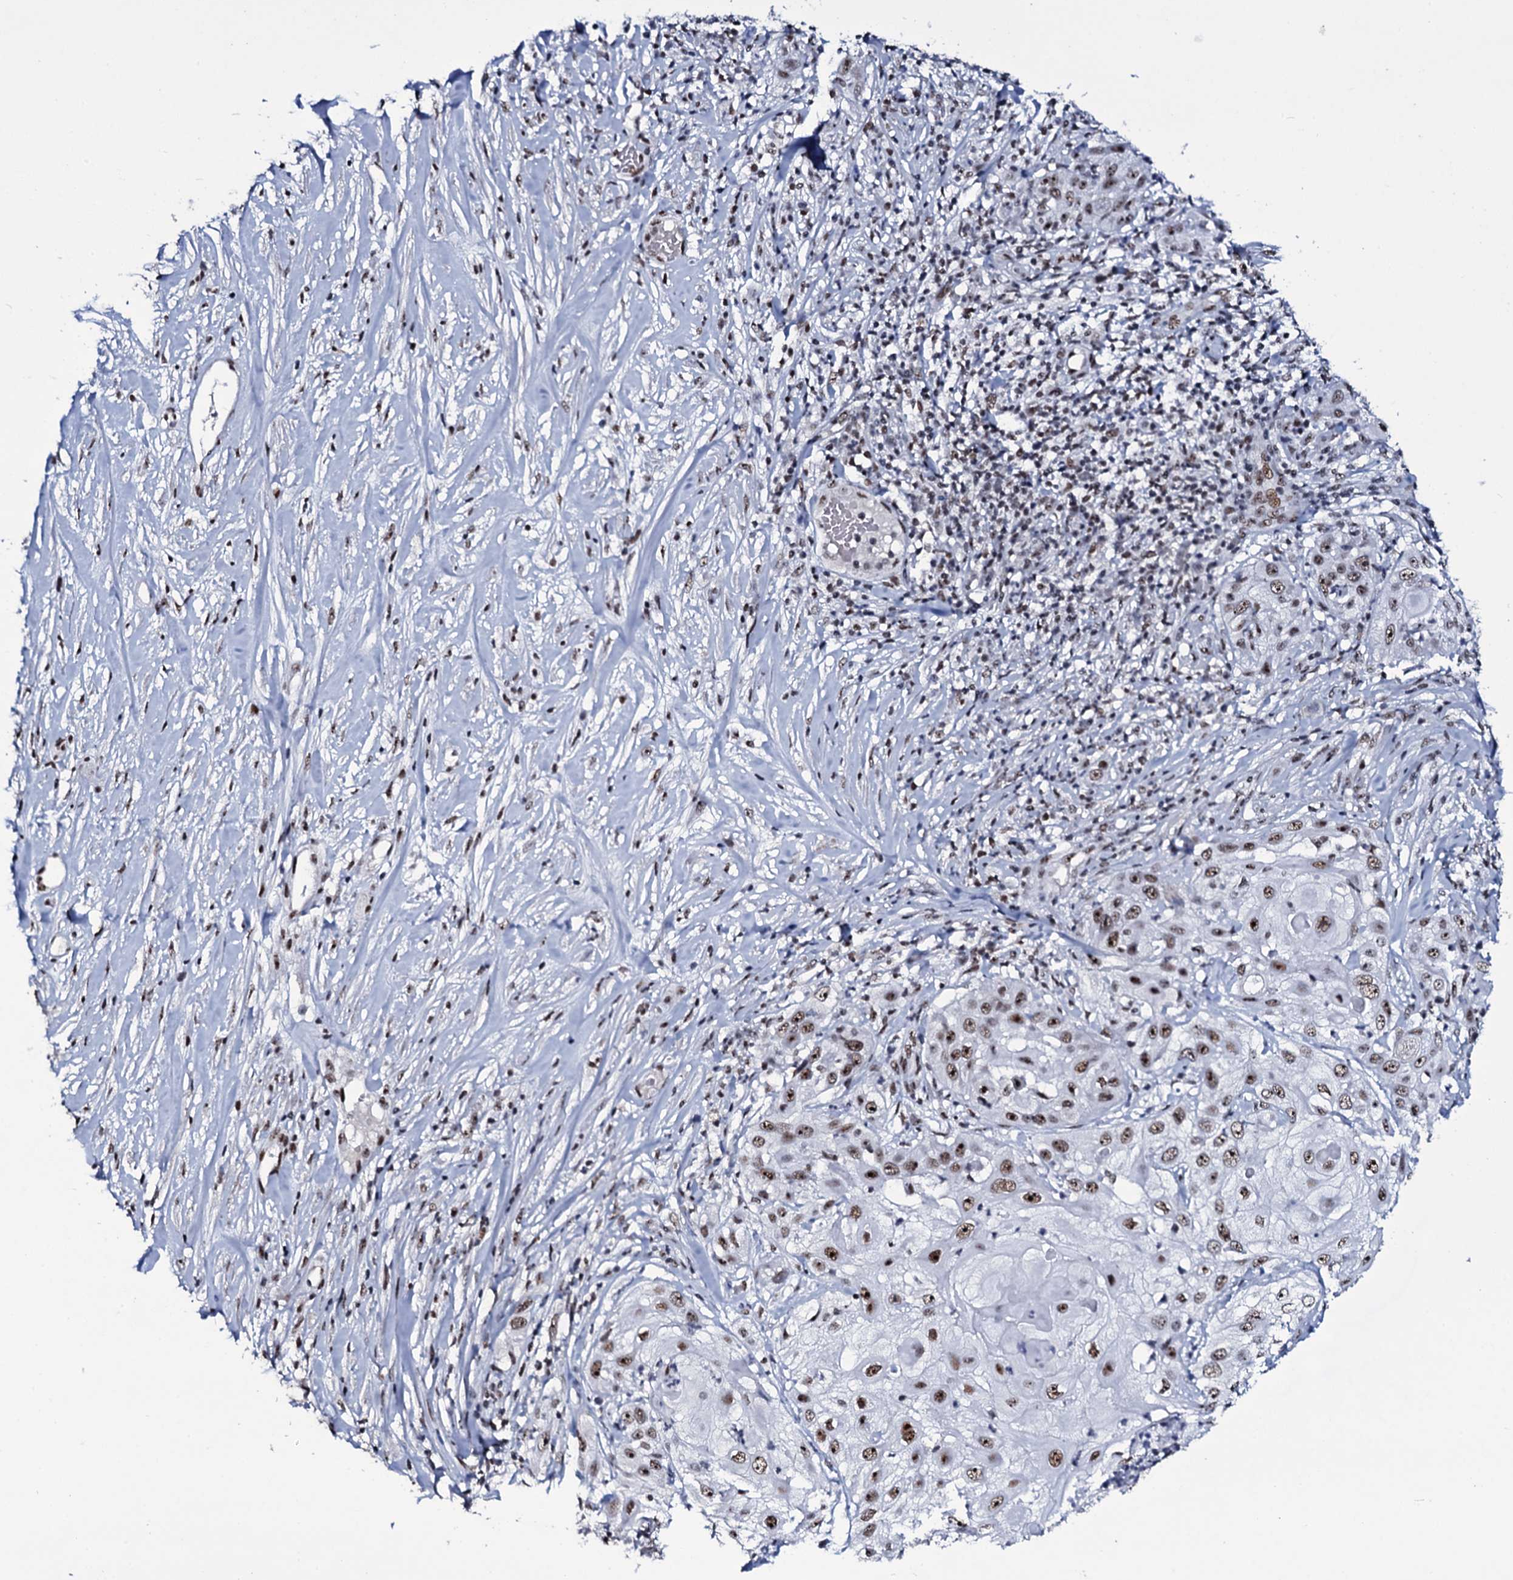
{"staining": {"intensity": "moderate", "quantity": ">75%", "location": "nuclear"}, "tissue": "skin cancer", "cell_type": "Tumor cells", "image_type": "cancer", "snomed": [{"axis": "morphology", "description": "Squamous cell carcinoma, NOS"}, {"axis": "topography", "description": "Skin"}], "caption": "An image showing moderate nuclear positivity in about >75% of tumor cells in skin cancer, as visualized by brown immunohistochemical staining.", "gene": "ZMIZ2", "patient": {"sex": "female", "age": 44}}